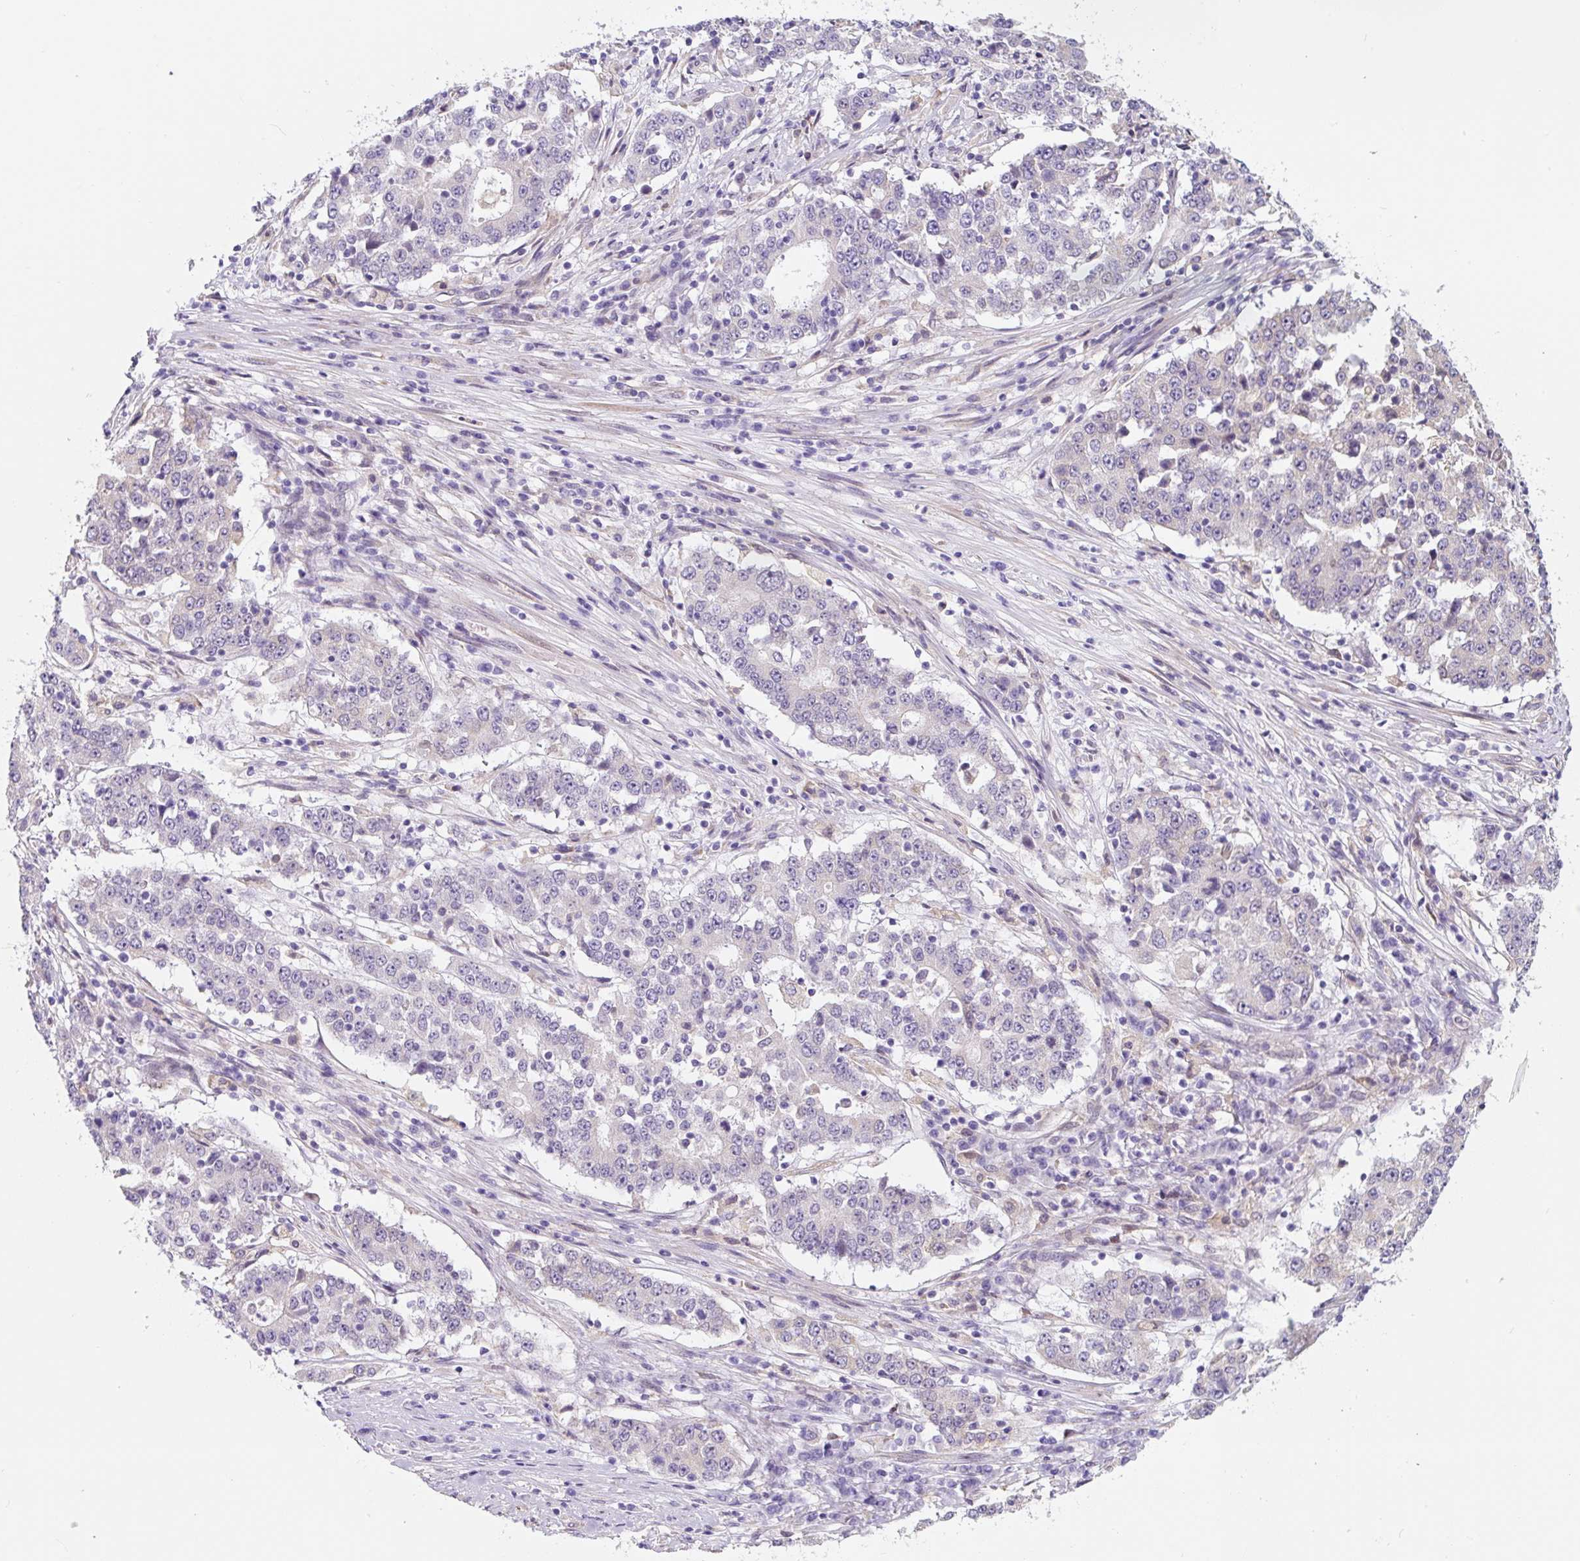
{"staining": {"intensity": "negative", "quantity": "none", "location": "none"}, "tissue": "stomach cancer", "cell_type": "Tumor cells", "image_type": "cancer", "snomed": [{"axis": "morphology", "description": "Adenocarcinoma, NOS"}, {"axis": "topography", "description": "Stomach"}], "caption": "IHC micrograph of human stomach cancer (adenocarcinoma) stained for a protein (brown), which exhibits no staining in tumor cells.", "gene": "ASRGL1", "patient": {"sex": "male", "age": 59}}